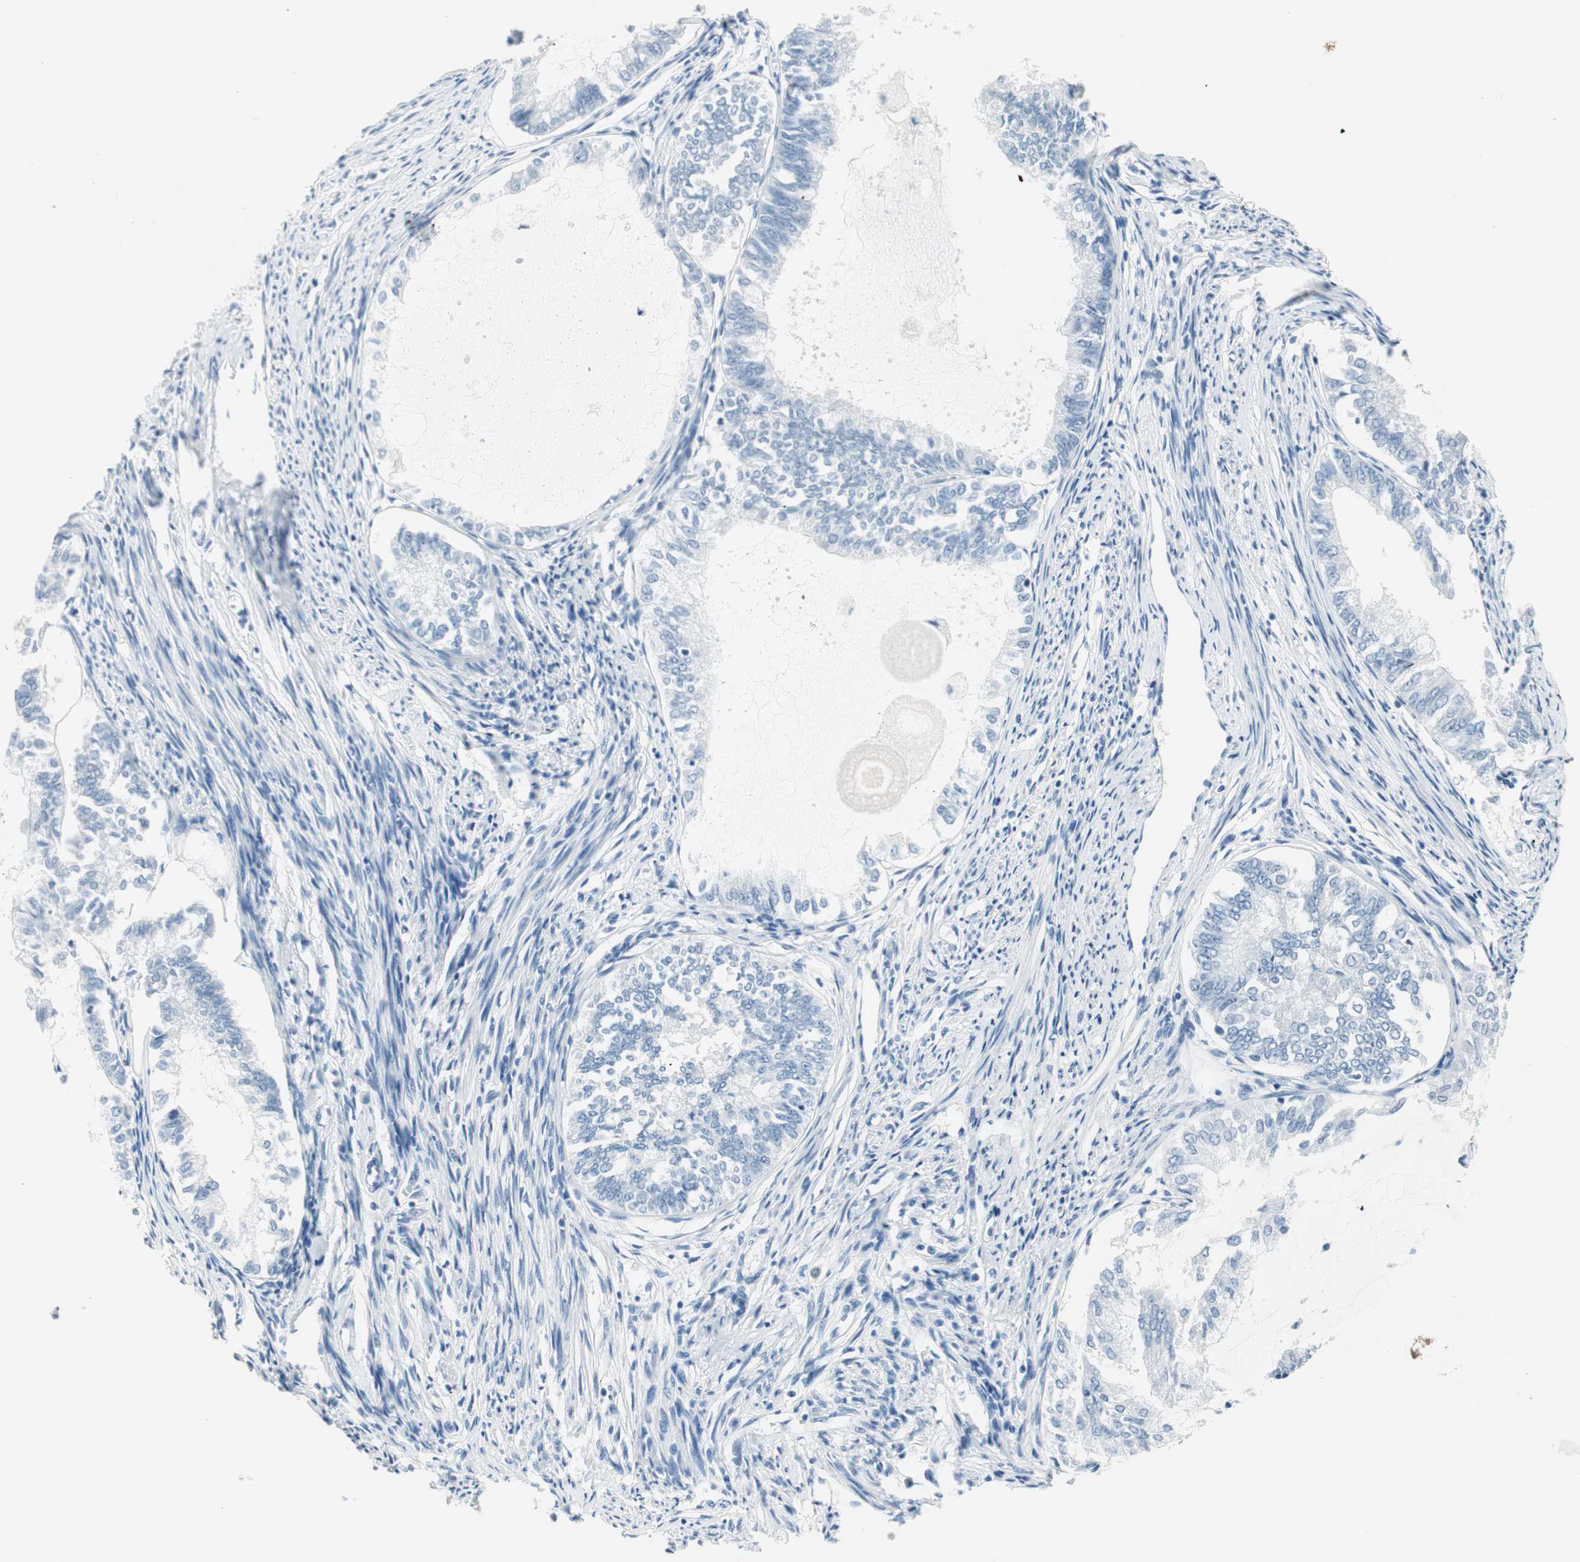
{"staining": {"intensity": "negative", "quantity": "none", "location": "none"}, "tissue": "endometrial cancer", "cell_type": "Tumor cells", "image_type": "cancer", "snomed": [{"axis": "morphology", "description": "Adenocarcinoma, NOS"}, {"axis": "topography", "description": "Endometrium"}], "caption": "Human endometrial adenocarcinoma stained for a protein using immunohistochemistry (IHC) demonstrates no expression in tumor cells.", "gene": "HOXB13", "patient": {"sex": "female", "age": 86}}